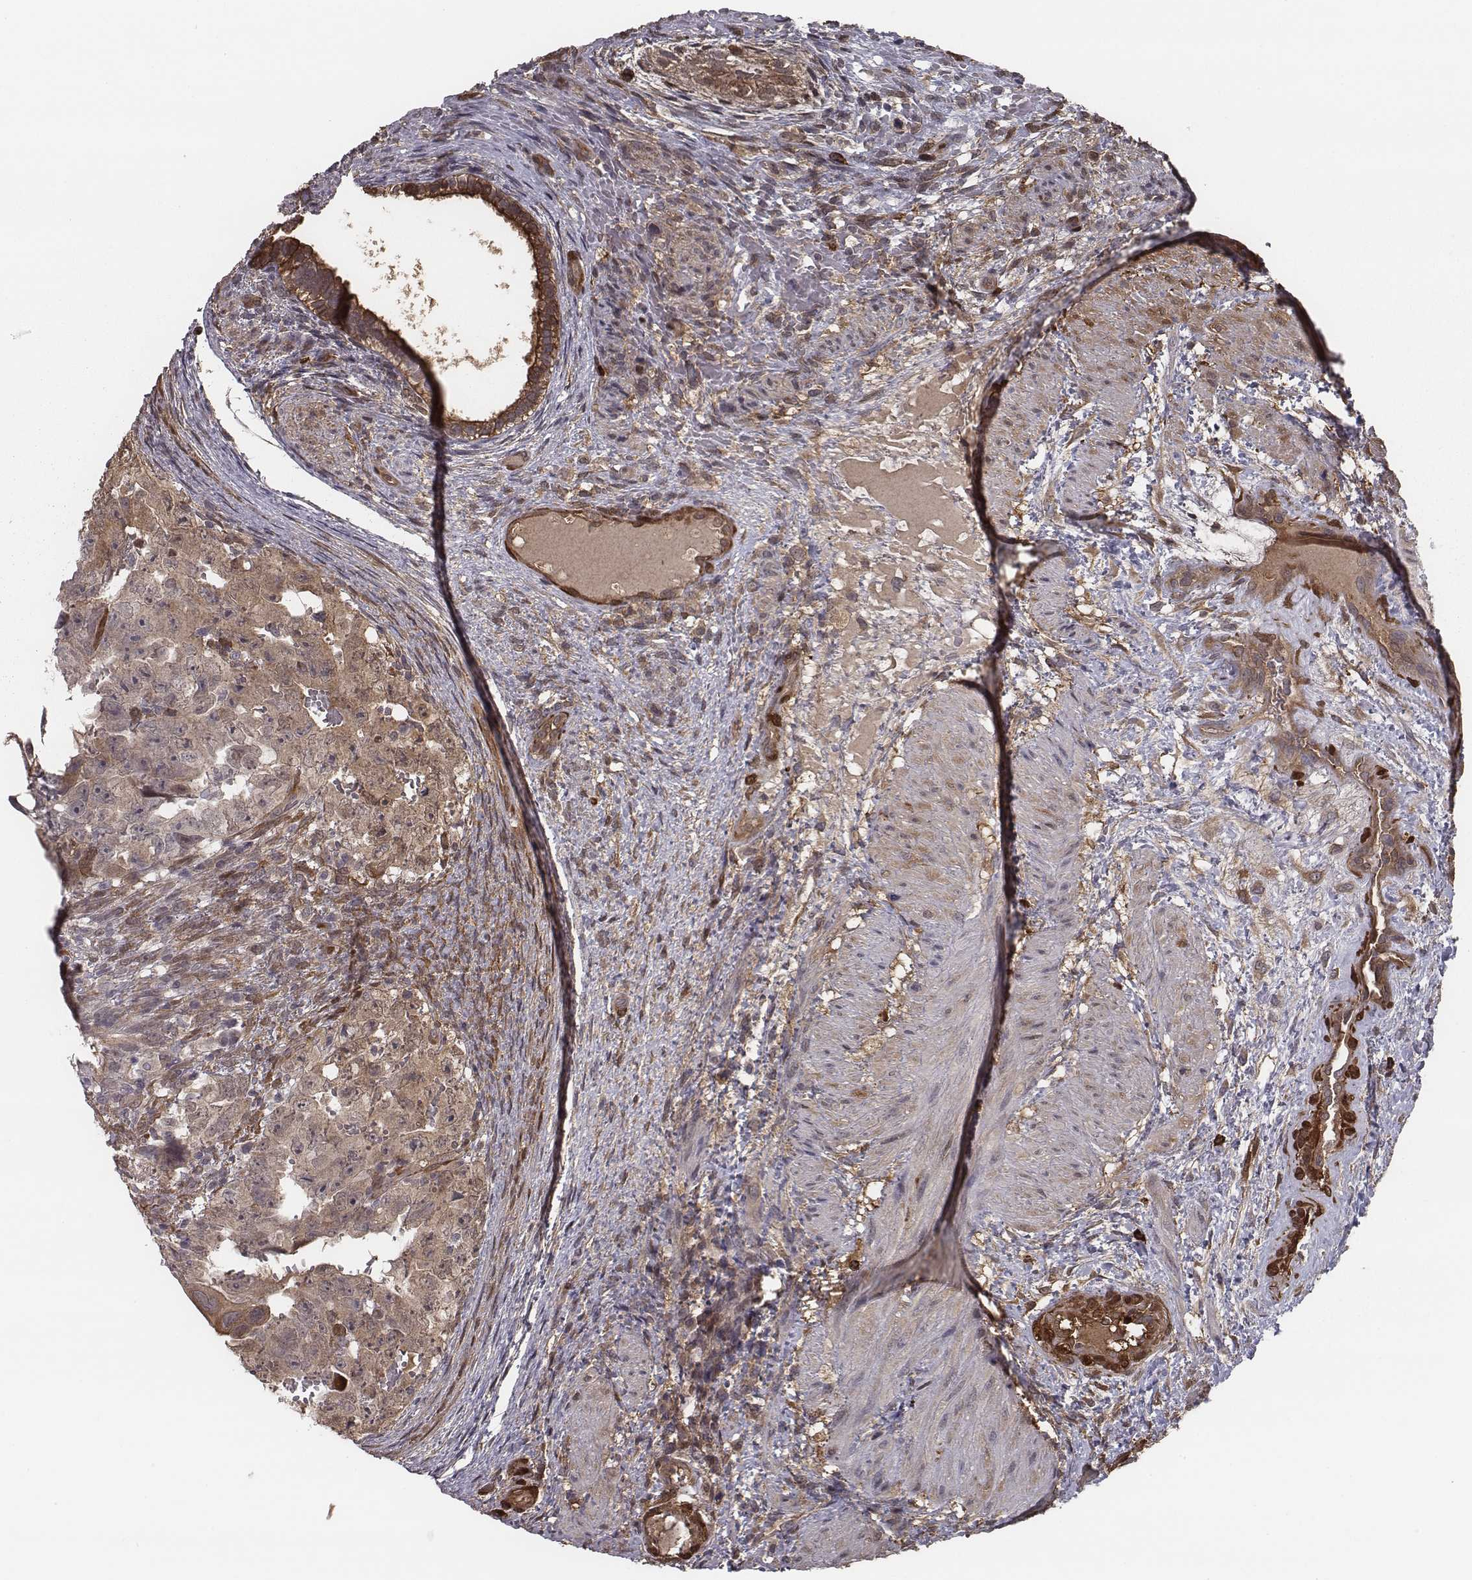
{"staining": {"intensity": "strong", "quantity": ">75%", "location": "cytoplasmic/membranous"}, "tissue": "testis cancer", "cell_type": "Tumor cells", "image_type": "cancer", "snomed": [{"axis": "morphology", "description": "Normal tissue, NOS"}, {"axis": "morphology", "description": "Carcinoma, Embryonal, NOS"}, {"axis": "topography", "description": "Testis"}, {"axis": "topography", "description": "Epididymis"}], "caption": "Testis cancer tissue shows strong cytoplasmic/membranous expression in approximately >75% of tumor cells", "gene": "ISYNA1", "patient": {"sex": "male", "age": 24}}